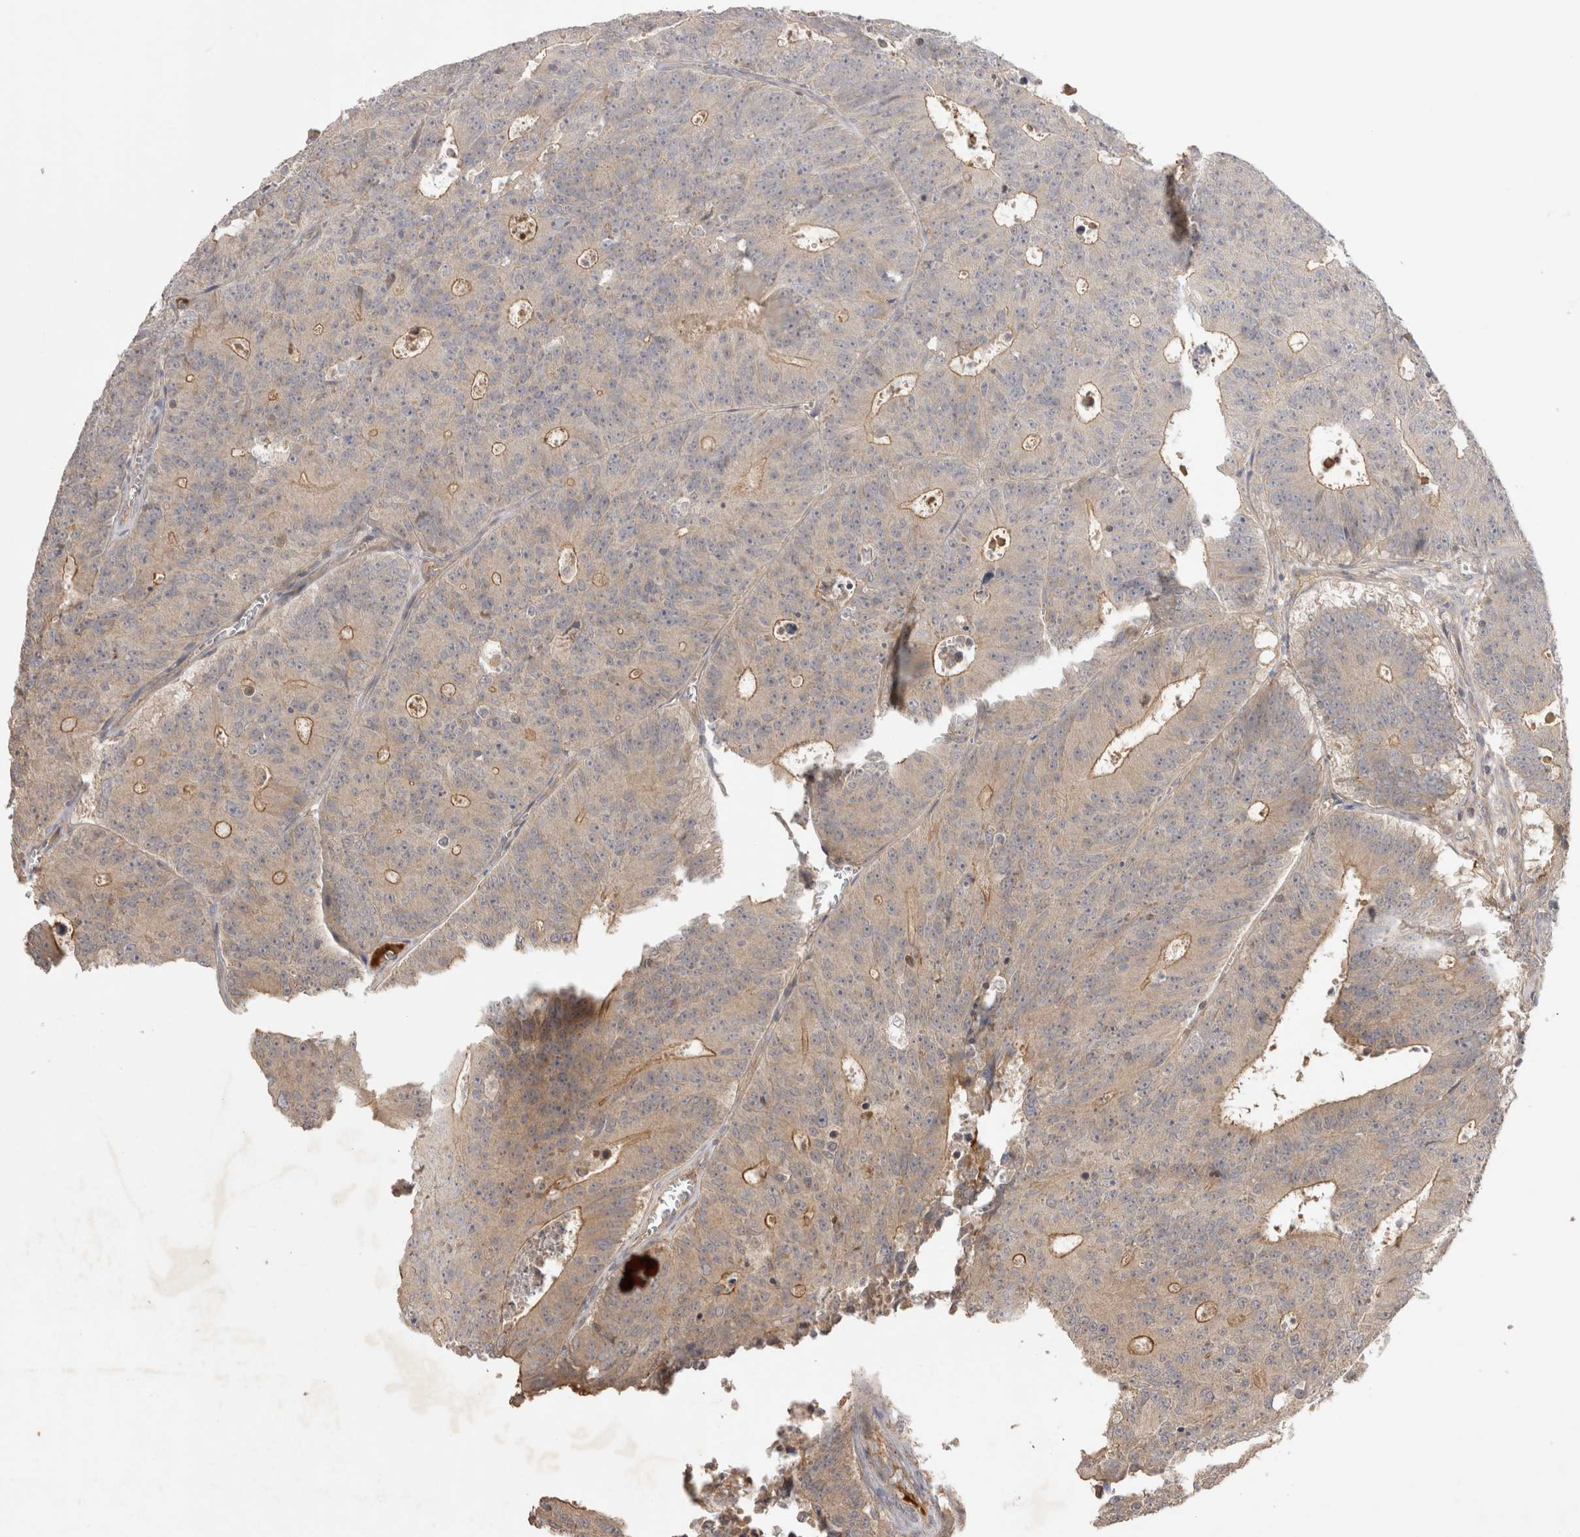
{"staining": {"intensity": "moderate", "quantity": "25%-75%", "location": "cytoplasmic/membranous"}, "tissue": "colorectal cancer", "cell_type": "Tumor cells", "image_type": "cancer", "snomed": [{"axis": "morphology", "description": "Adenocarcinoma, NOS"}, {"axis": "topography", "description": "Colon"}], "caption": "Immunohistochemistry (IHC) (DAB) staining of colorectal cancer (adenocarcinoma) exhibits moderate cytoplasmic/membranous protein expression in about 25%-75% of tumor cells.", "gene": "PPP1R42", "patient": {"sex": "male", "age": 87}}